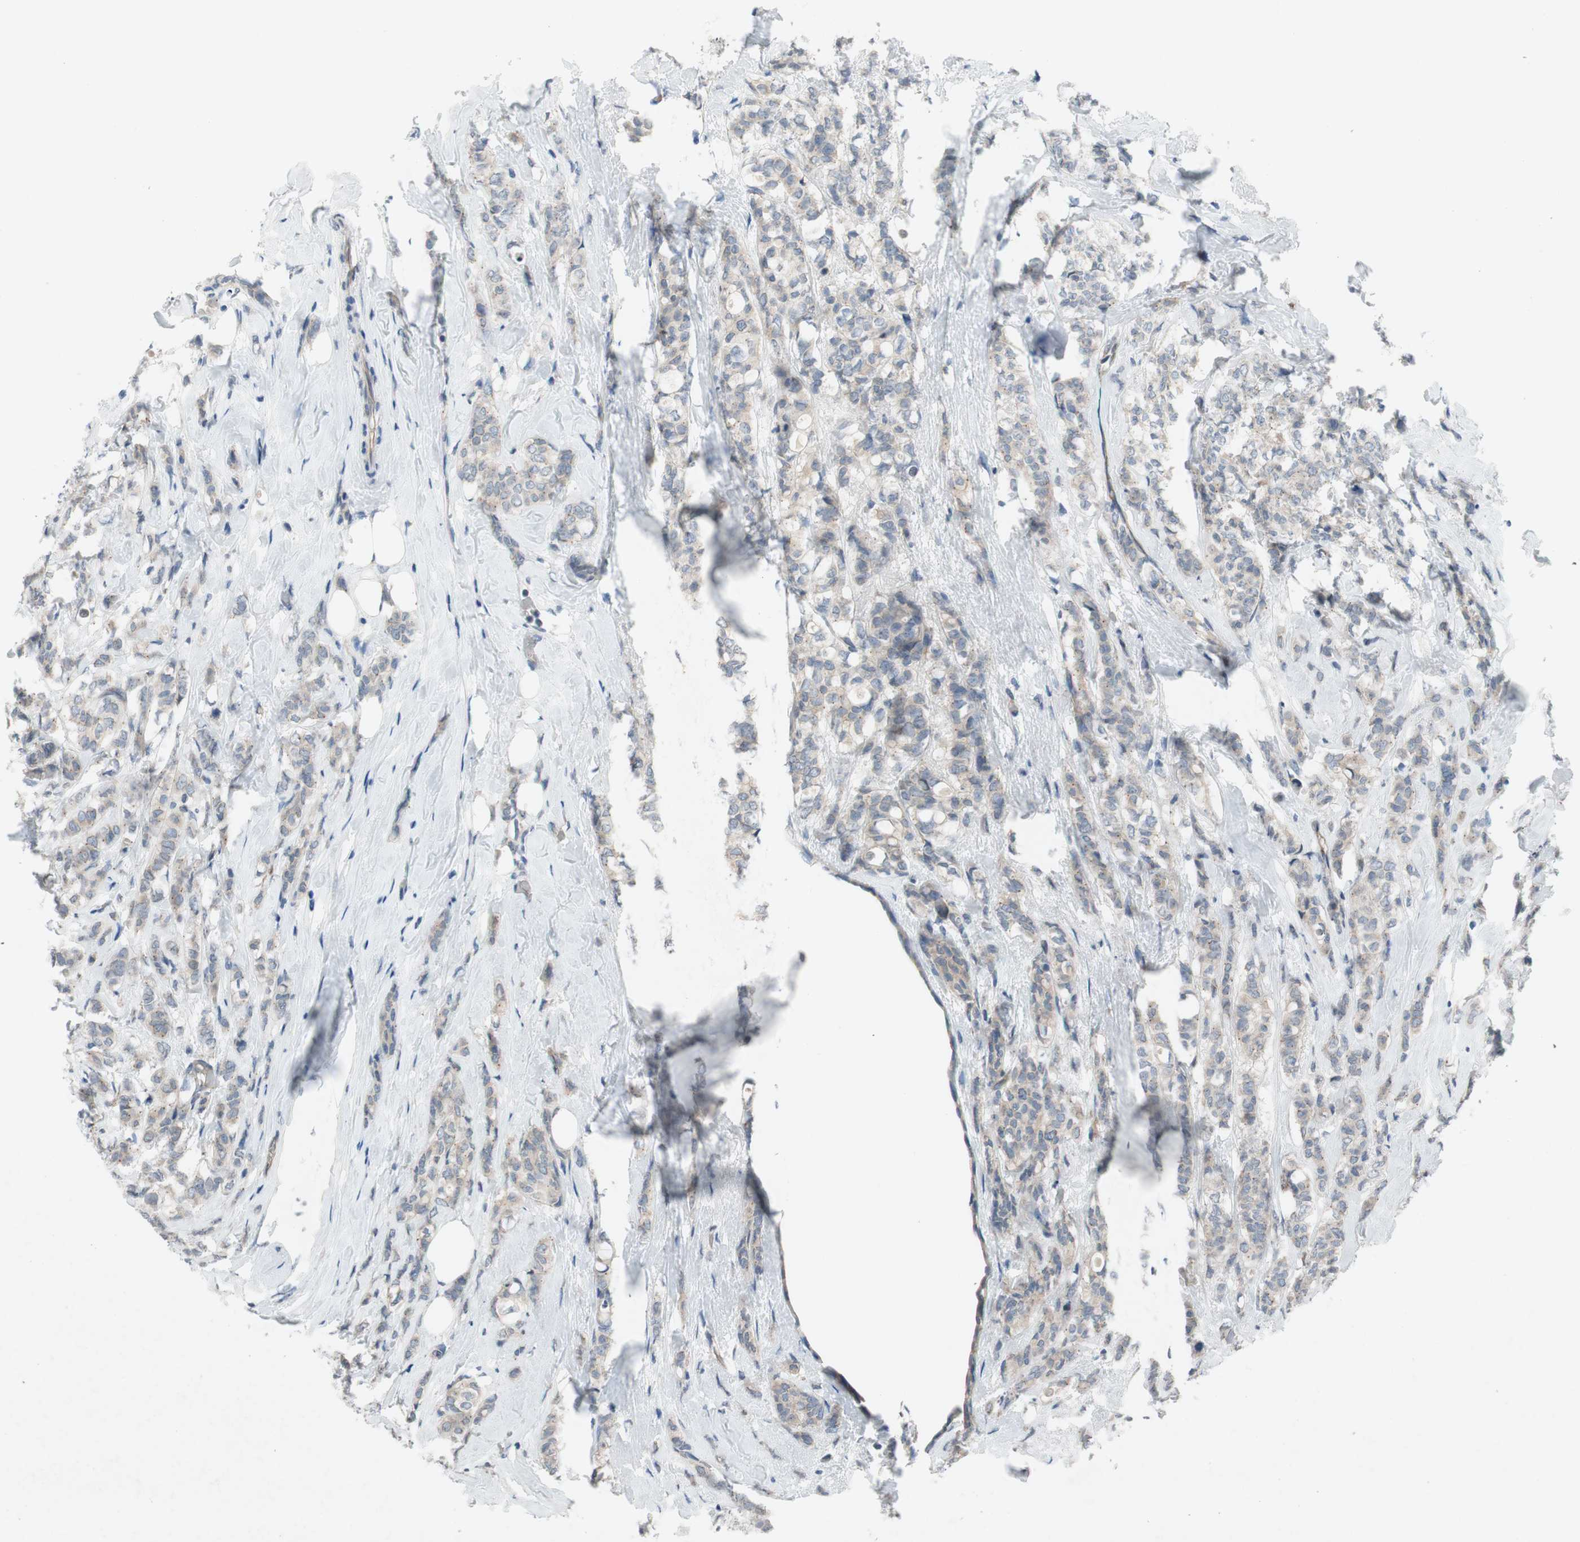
{"staining": {"intensity": "weak", "quantity": ">75%", "location": "cytoplasmic/membranous"}, "tissue": "breast cancer", "cell_type": "Tumor cells", "image_type": "cancer", "snomed": [{"axis": "morphology", "description": "Lobular carcinoma"}, {"axis": "topography", "description": "Breast"}], "caption": "Human breast cancer stained for a protein (brown) displays weak cytoplasmic/membranous positive expression in about >75% of tumor cells.", "gene": "ADD2", "patient": {"sex": "female", "age": 60}}